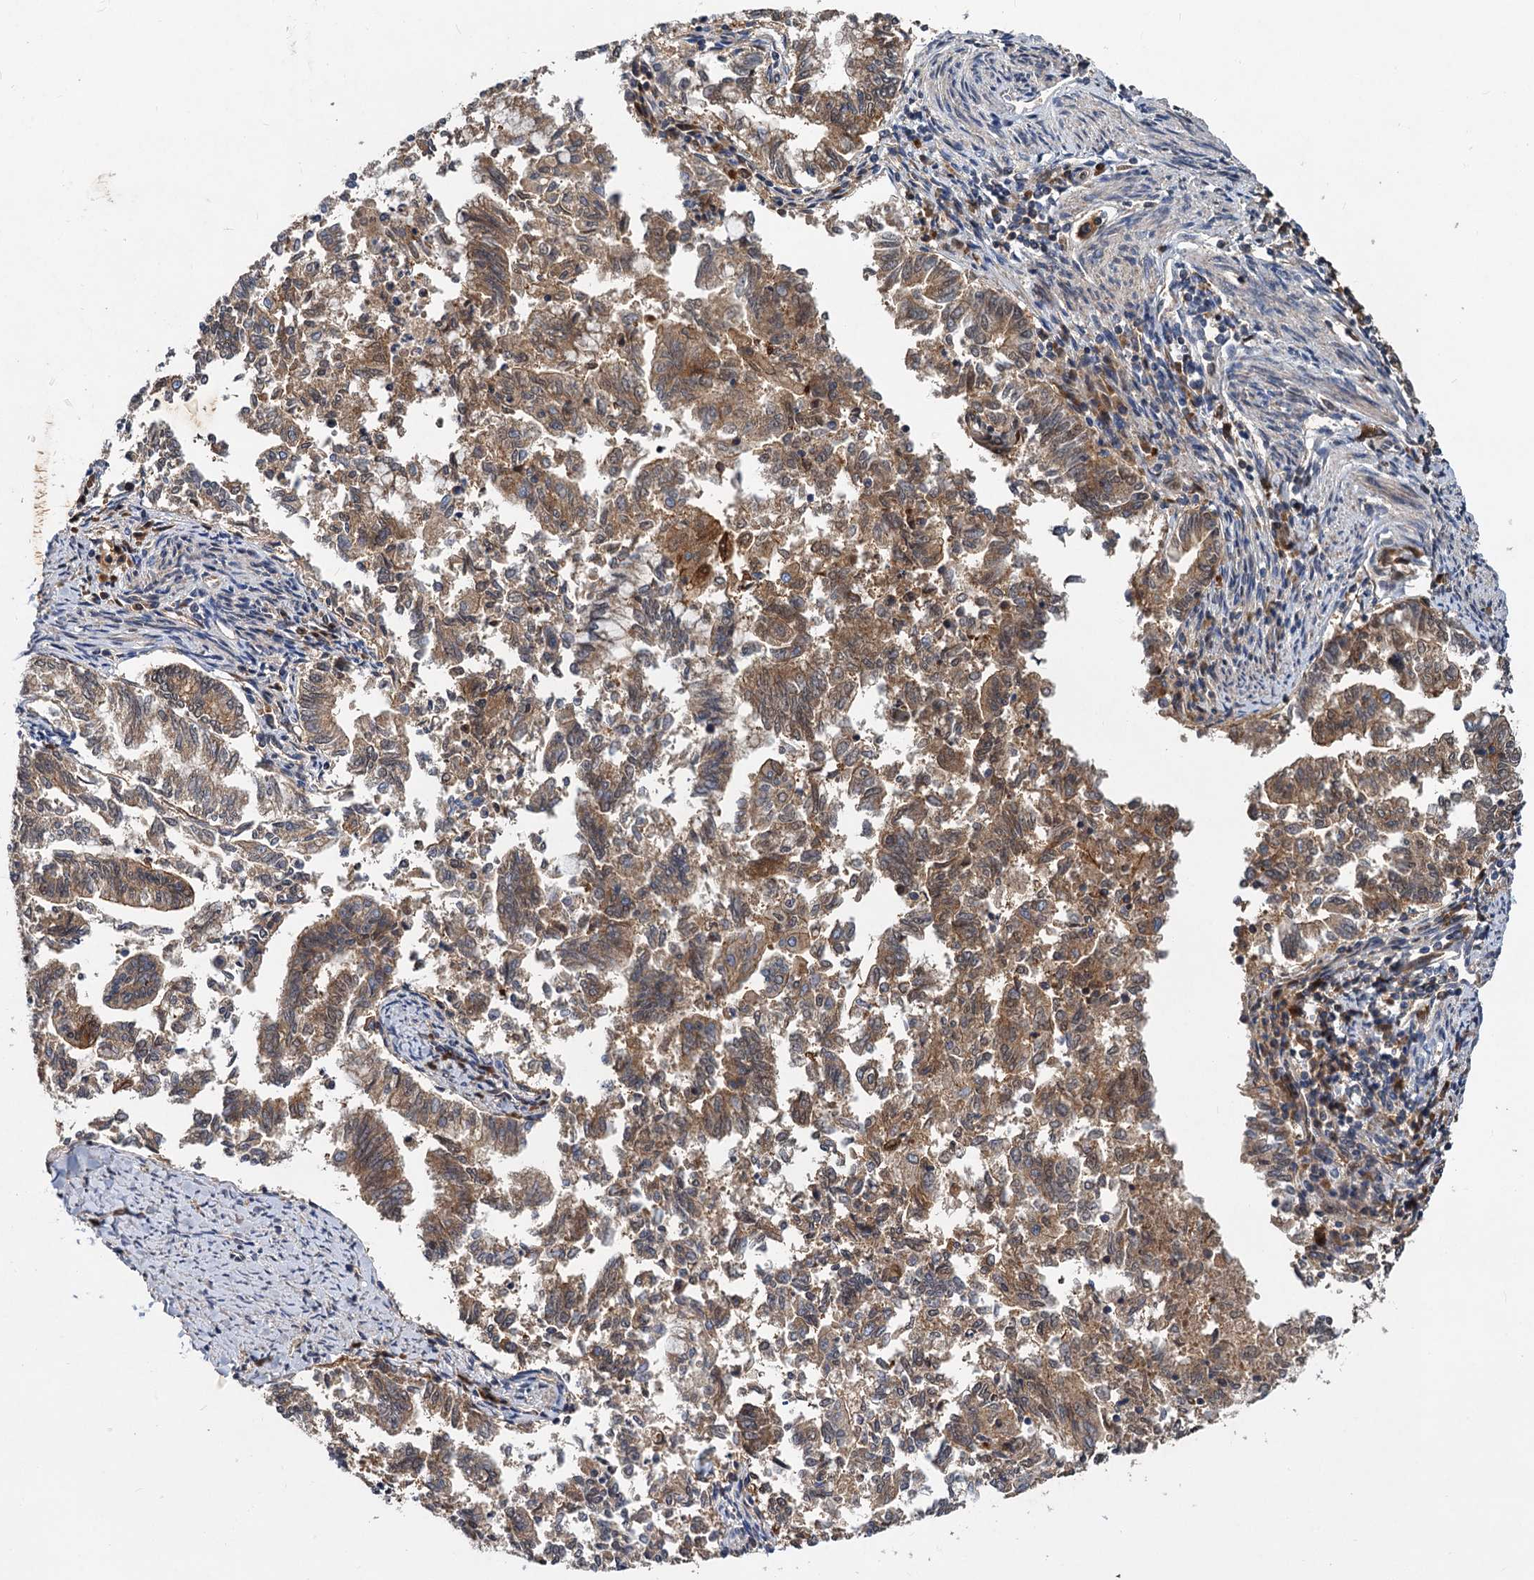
{"staining": {"intensity": "moderate", "quantity": ">75%", "location": "cytoplasmic/membranous"}, "tissue": "endometrial cancer", "cell_type": "Tumor cells", "image_type": "cancer", "snomed": [{"axis": "morphology", "description": "Adenocarcinoma, NOS"}, {"axis": "topography", "description": "Endometrium"}], "caption": "Immunohistochemistry histopathology image of neoplastic tissue: human endometrial cancer (adenocarcinoma) stained using immunohistochemistry (IHC) displays medium levels of moderate protein expression localized specifically in the cytoplasmic/membranous of tumor cells, appearing as a cytoplasmic/membranous brown color.", "gene": "ALKBH7", "patient": {"sex": "female", "age": 79}}